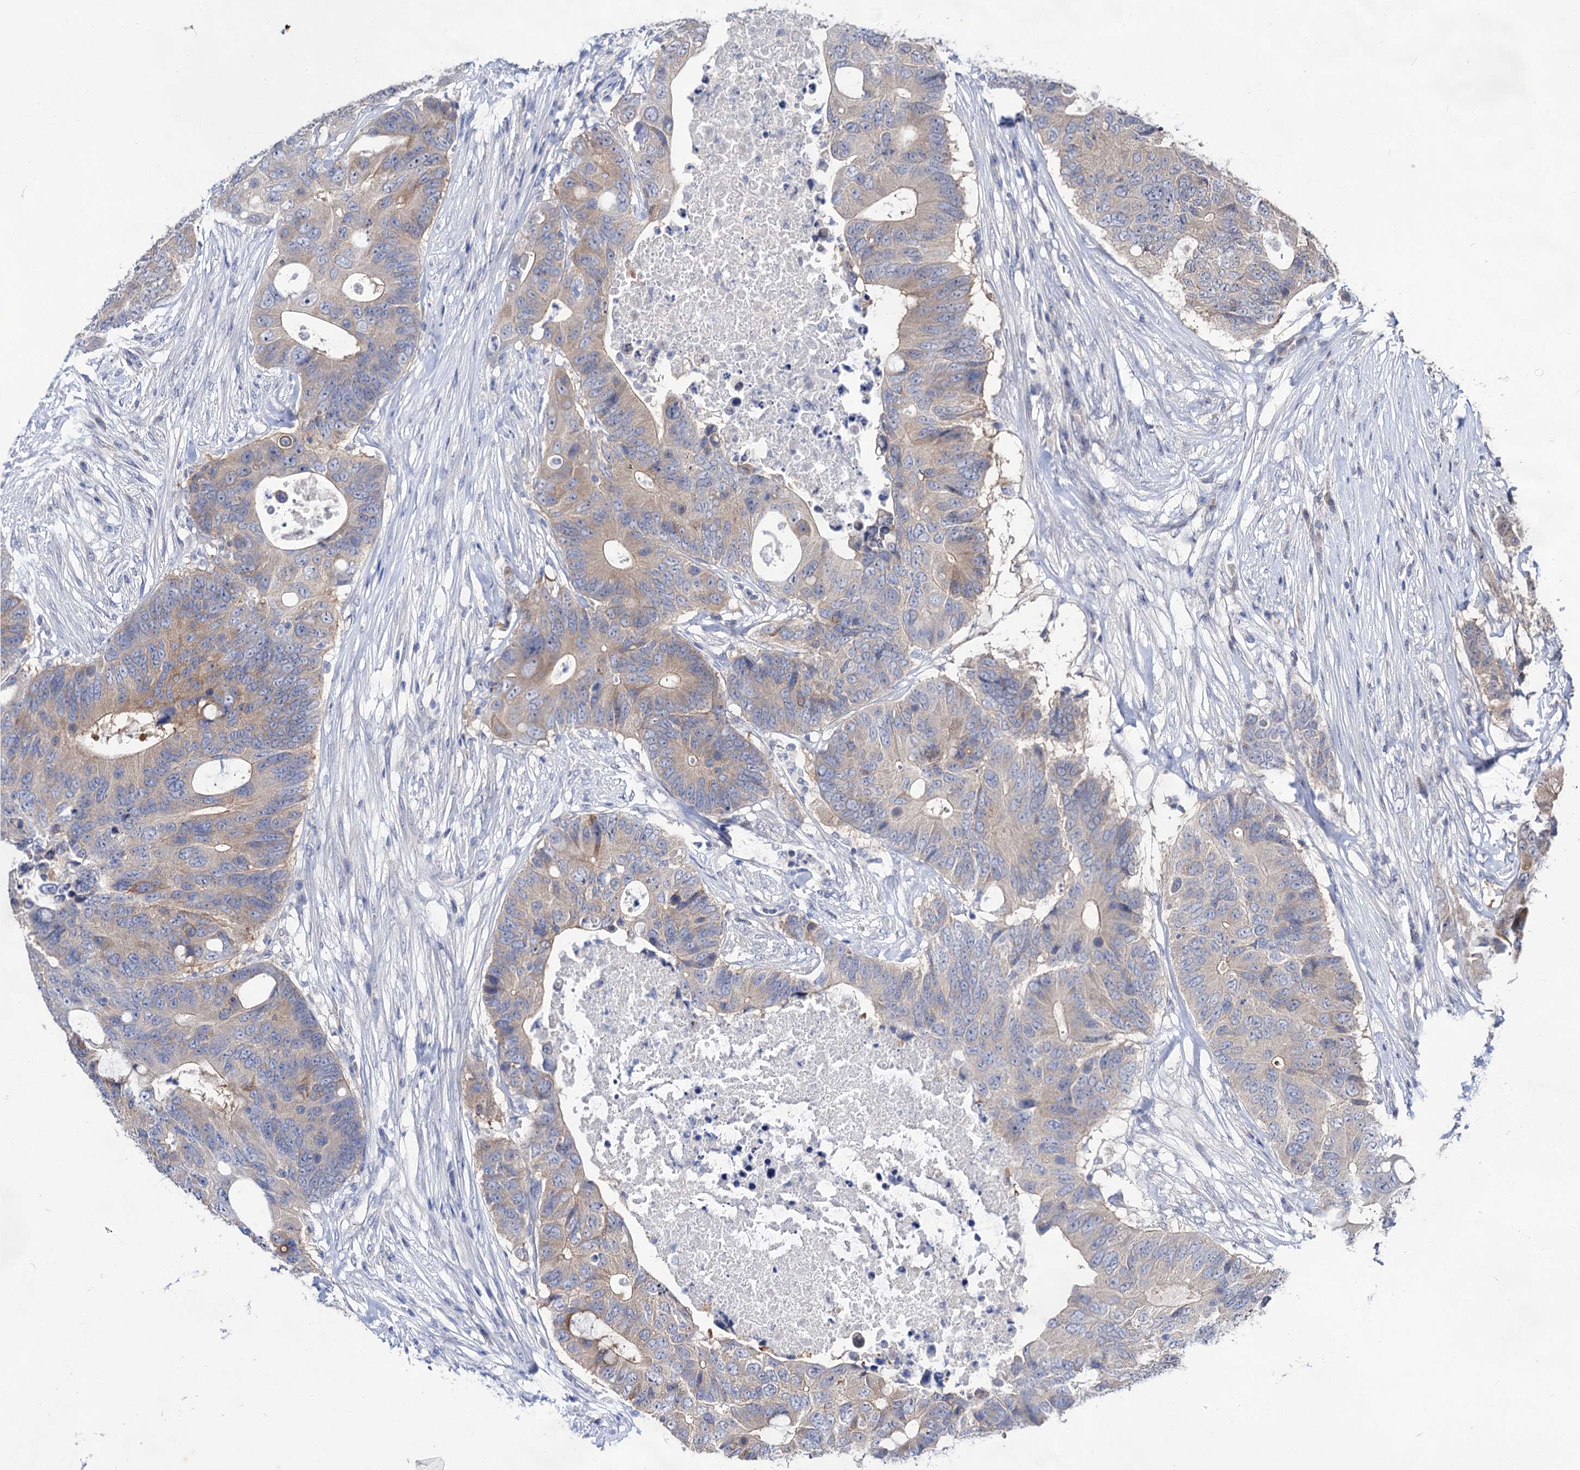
{"staining": {"intensity": "weak", "quantity": "<25%", "location": "cytoplasmic/membranous"}, "tissue": "colorectal cancer", "cell_type": "Tumor cells", "image_type": "cancer", "snomed": [{"axis": "morphology", "description": "Adenocarcinoma, NOS"}, {"axis": "topography", "description": "Colon"}], "caption": "There is no significant expression in tumor cells of colorectal cancer. Brightfield microscopy of immunohistochemistry stained with DAB (brown) and hematoxylin (blue), captured at high magnification.", "gene": "ARFIP2", "patient": {"sex": "male", "age": 71}}